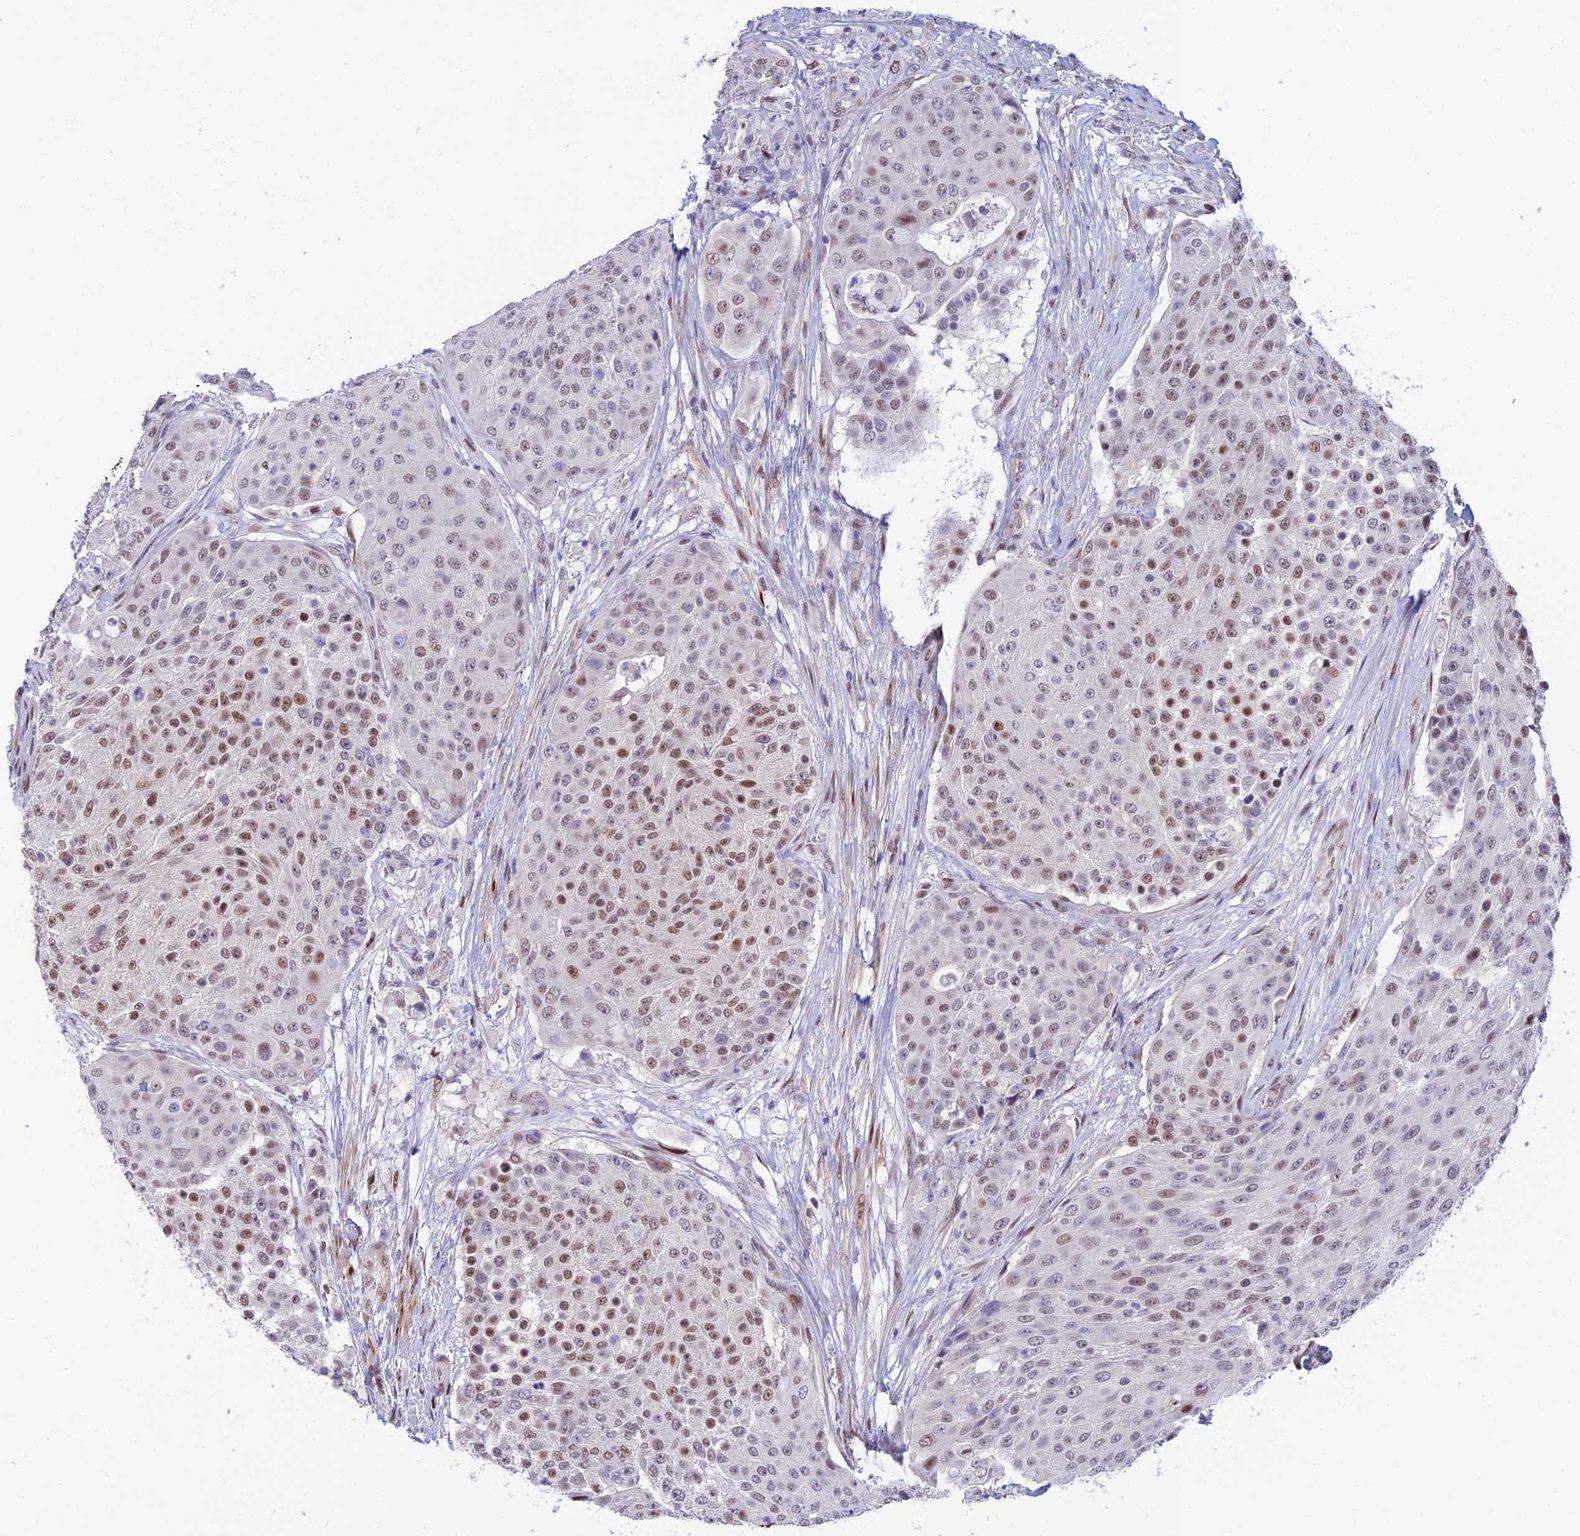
{"staining": {"intensity": "moderate", "quantity": "25%-75%", "location": "nuclear"}, "tissue": "urothelial cancer", "cell_type": "Tumor cells", "image_type": "cancer", "snomed": [{"axis": "morphology", "description": "Urothelial carcinoma, High grade"}, {"axis": "topography", "description": "Urinary bladder"}], "caption": "Immunohistochemical staining of urothelial carcinoma (high-grade) demonstrates moderate nuclear protein expression in approximately 25%-75% of tumor cells.", "gene": "CLK4", "patient": {"sex": "female", "age": 63}}